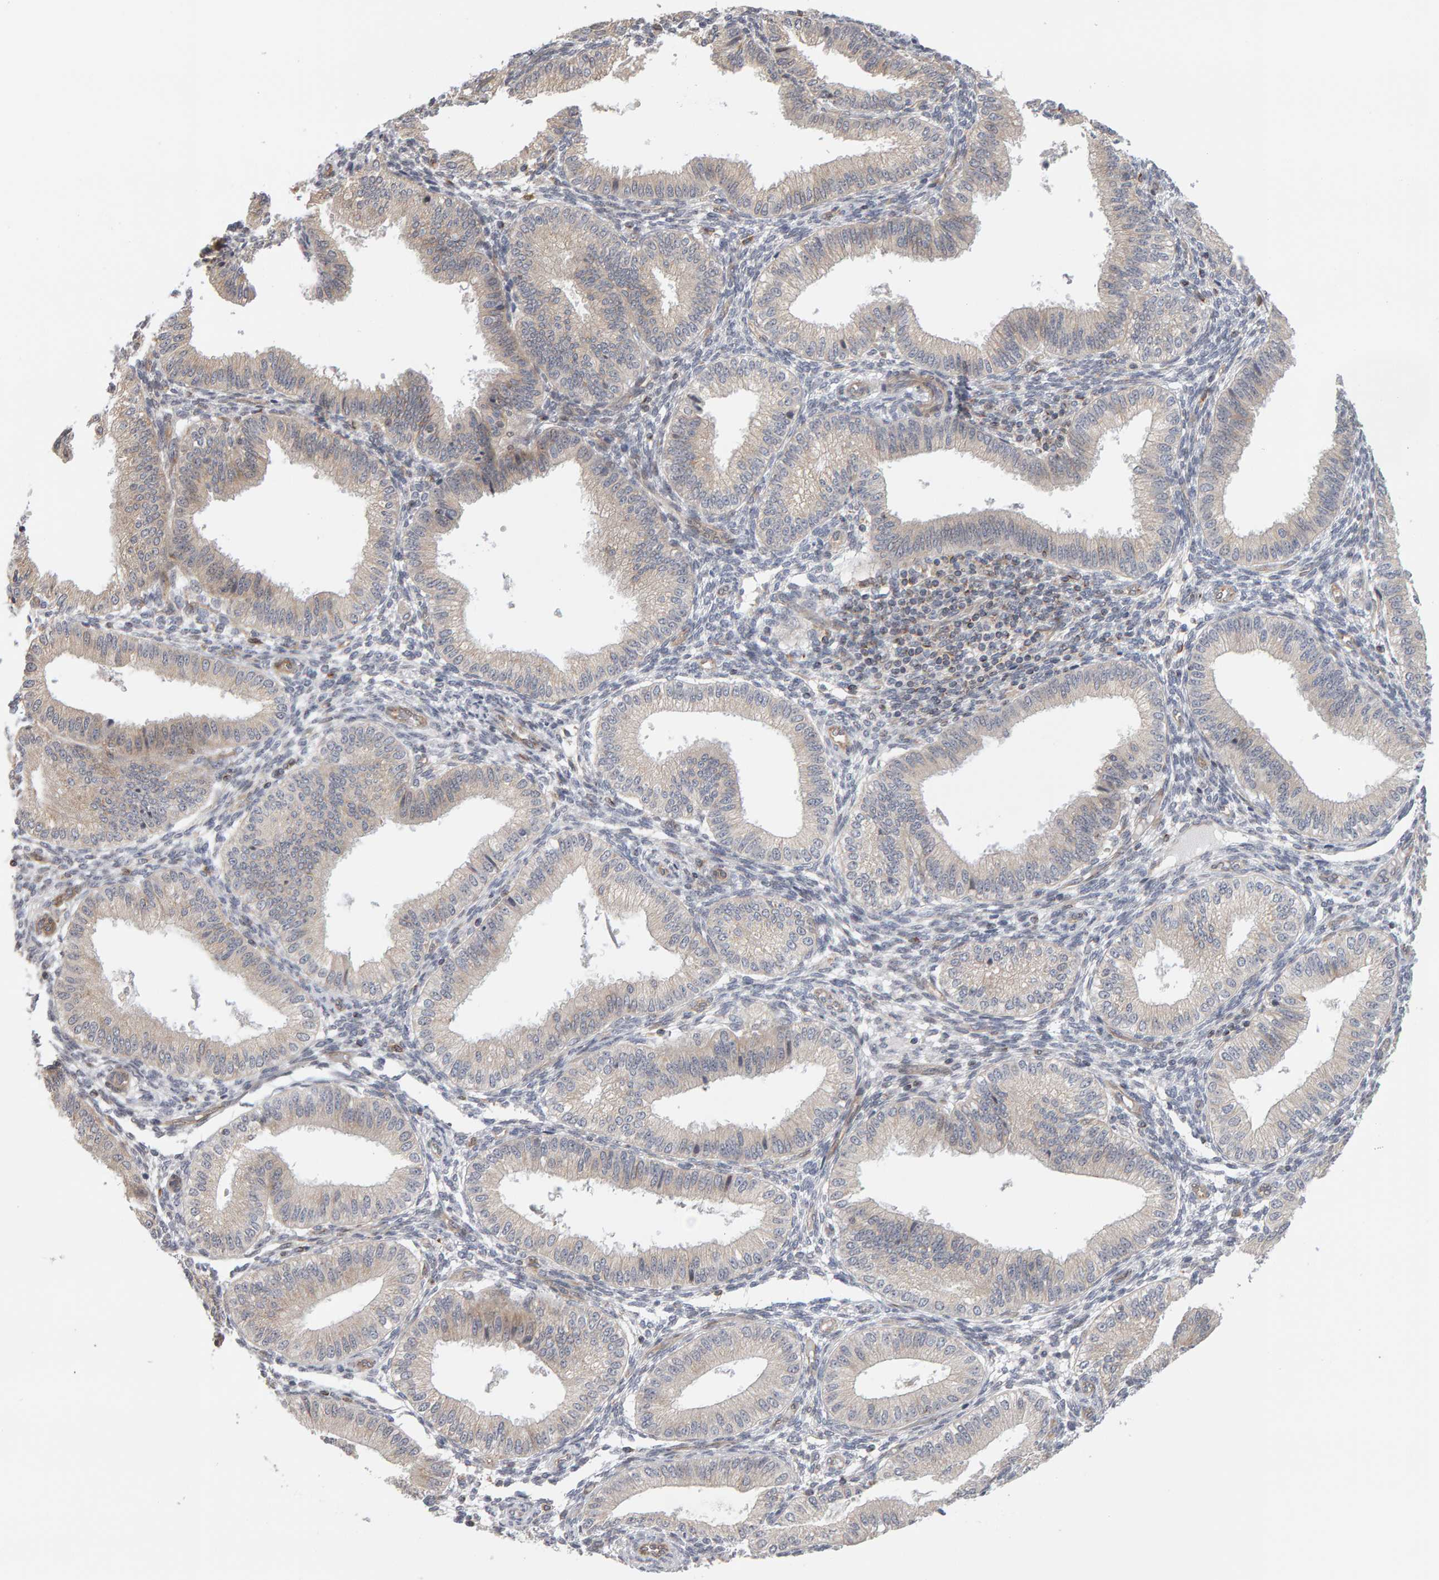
{"staining": {"intensity": "moderate", "quantity": "<25%", "location": "cytoplasmic/membranous"}, "tissue": "endometrium", "cell_type": "Cells in endometrial stroma", "image_type": "normal", "snomed": [{"axis": "morphology", "description": "Normal tissue, NOS"}, {"axis": "topography", "description": "Endometrium"}], "caption": "IHC staining of normal endometrium, which exhibits low levels of moderate cytoplasmic/membranous expression in approximately <25% of cells in endometrial stroma indicating moderate cytoplasmic/membranous protein staining. The staining was performed using DAB (brown) for protein detection and nuclei were counterstained in hematoxylin (blue).", "gene": "MSRA", "patient": {"sex": "female", "age": 39}}